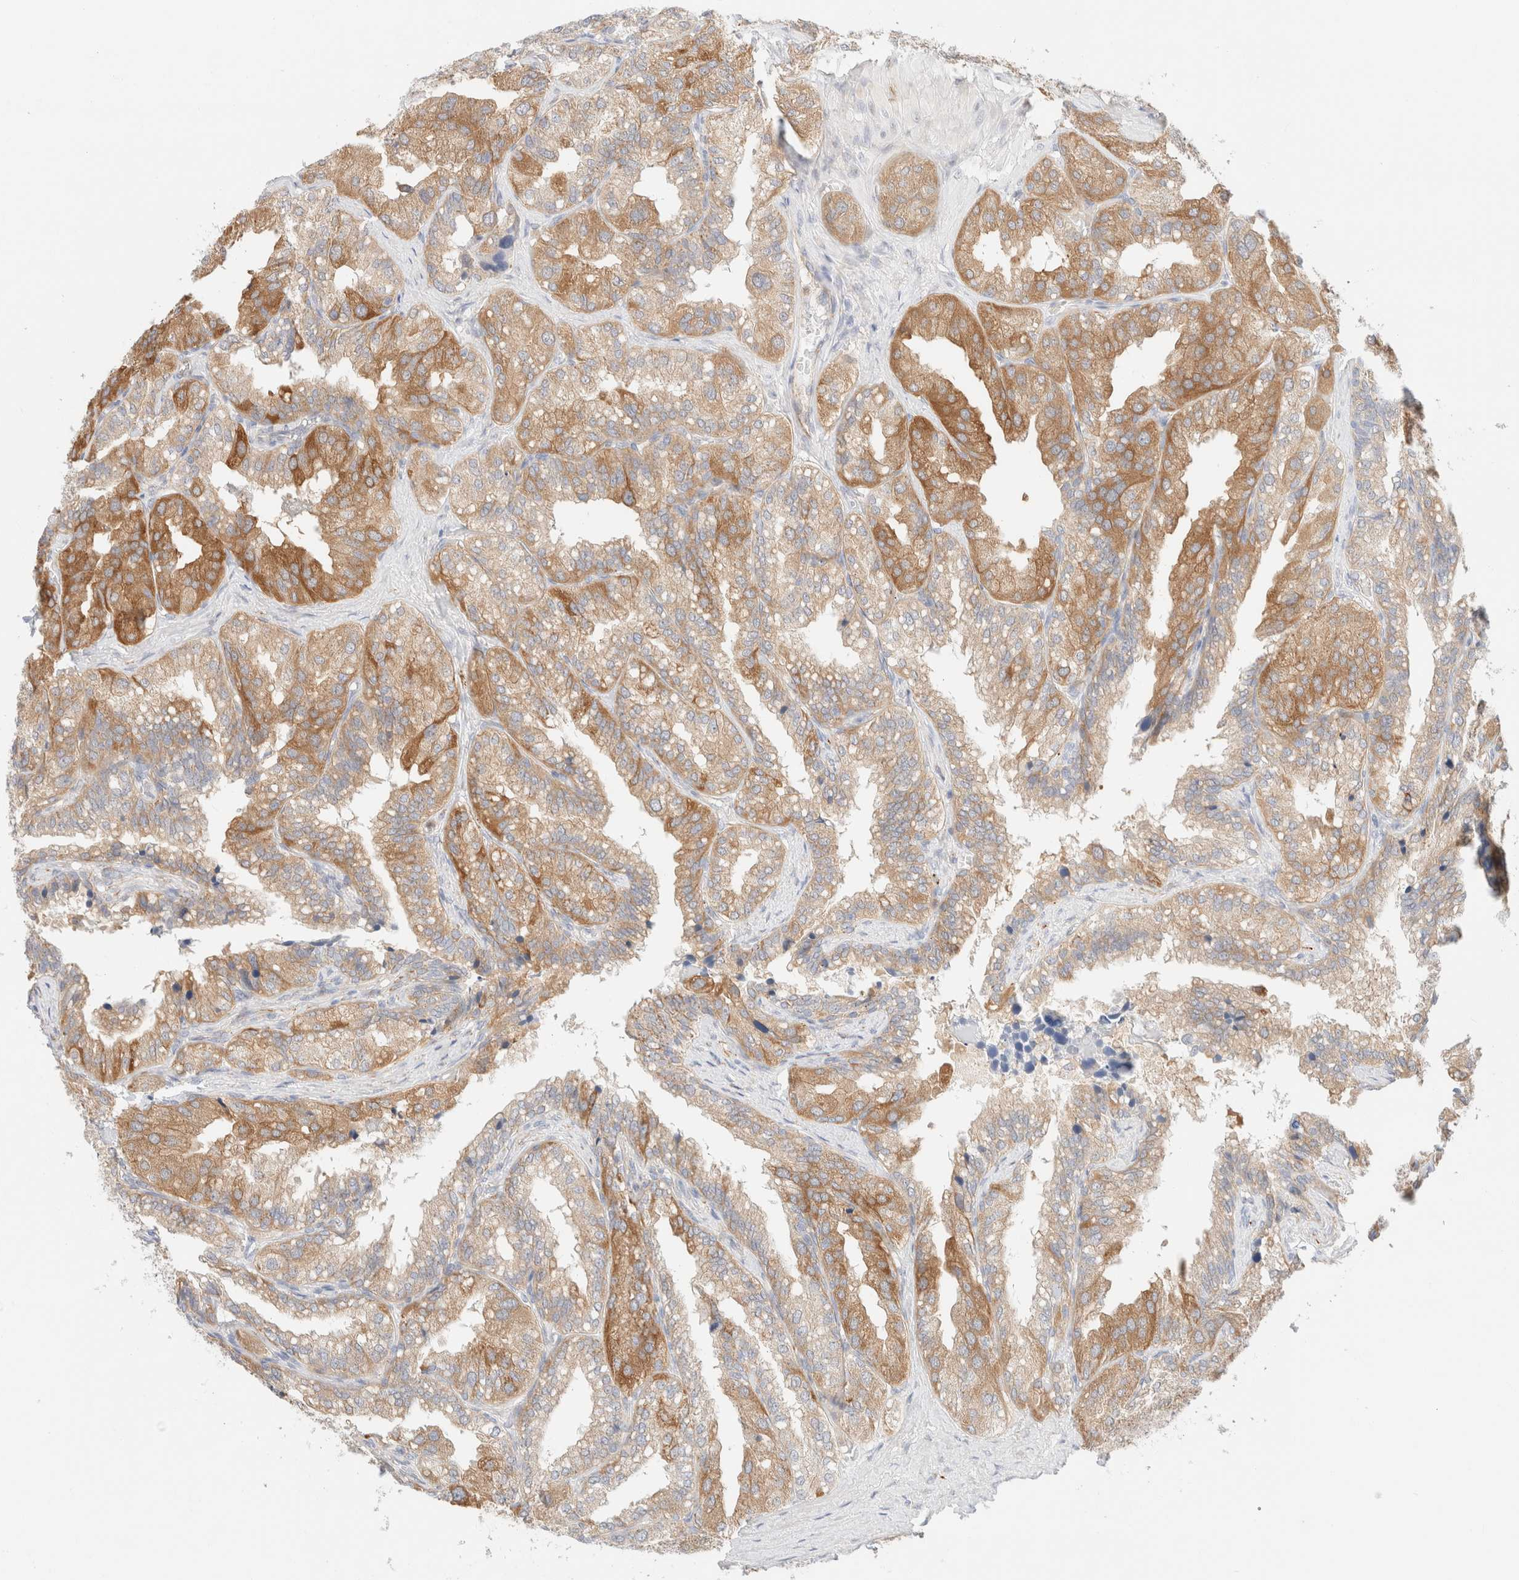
{"staining": {"intensity": "moderate", "quantity": ">75%", "location": "cytoplasmic/membranous"}, "tissue": "seminal vesicle", "cell_type": "Glandular cells", "image_type": "normal", "snomed": [{"axis": "morphology", "description": "Normal tissue, NOS"}, {"axis": "topography", "description": "Prostate"}, {"axis": "topography", "description": "Seminal veicle"}], "caption": "This is a photomicrograph of immunohistochemistry staining of unremarkable seminal vesicle, which shows moderate expression in the cytoplasmic/membranous of glandular cells.", "gene": "UNC13B", "patient": {"sex": "male", "age": 51}}